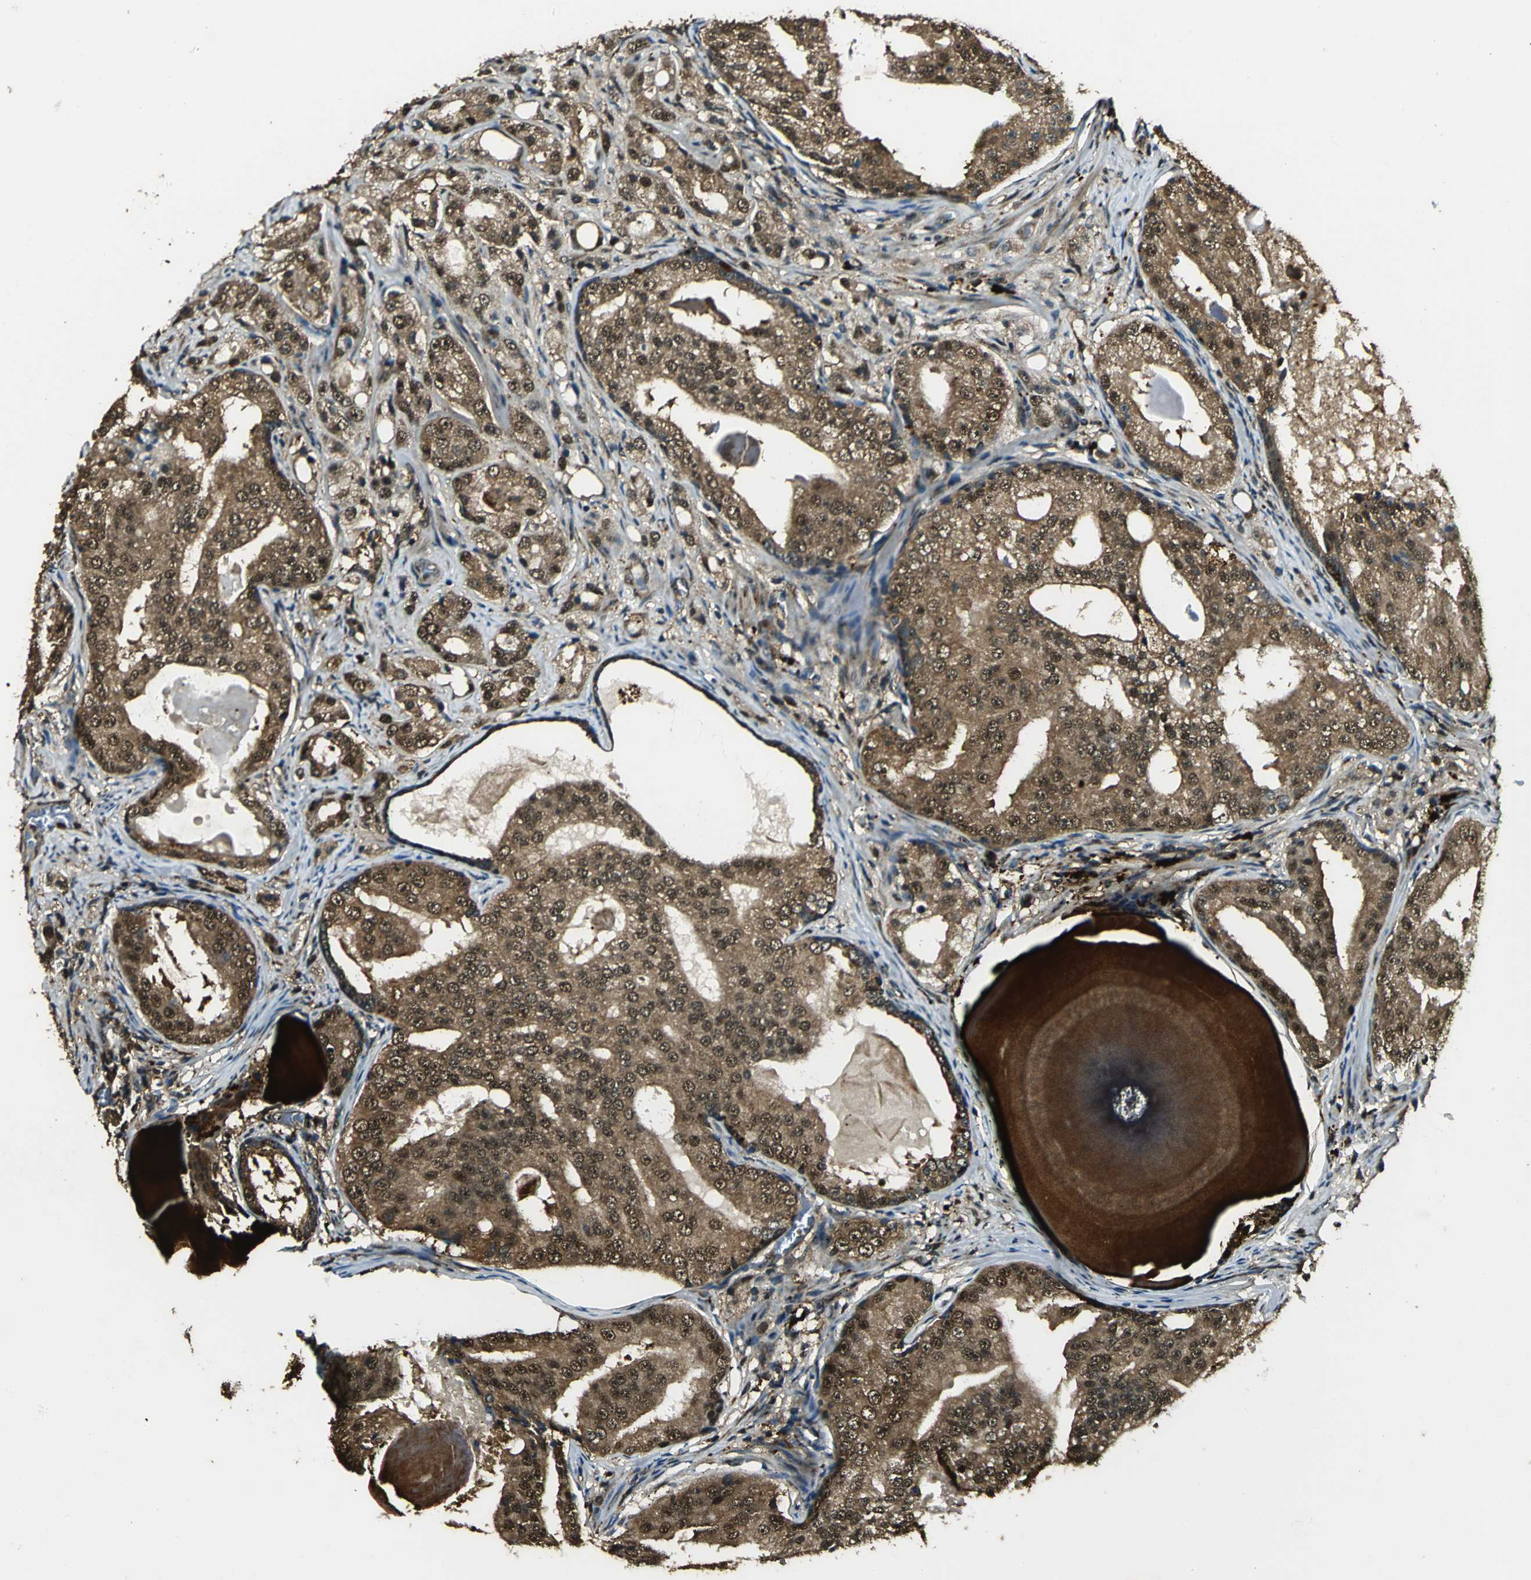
{"staining": {"intensity": "moderate", "quantity": ">75%", "location": "cytoplasmic/membranous,nuclear"}, "tissue": "prostate cancer", "cell_type": "Tumor cells", "image_type": "cancer", "snomed": [{"axis": "morphology", "description": "Adenocarcinoma, High grade"}, {"axis": "topography", "description": "Prostate"}], "caption": "Human prostate cancer stained with a brown dye shows moderate cytoplasmic/membranous and nuclear positive staining in approximately >75% of tumor cells.", "gene": "PPP1R13L", "patient": {"sex": "male", "age": 68}}